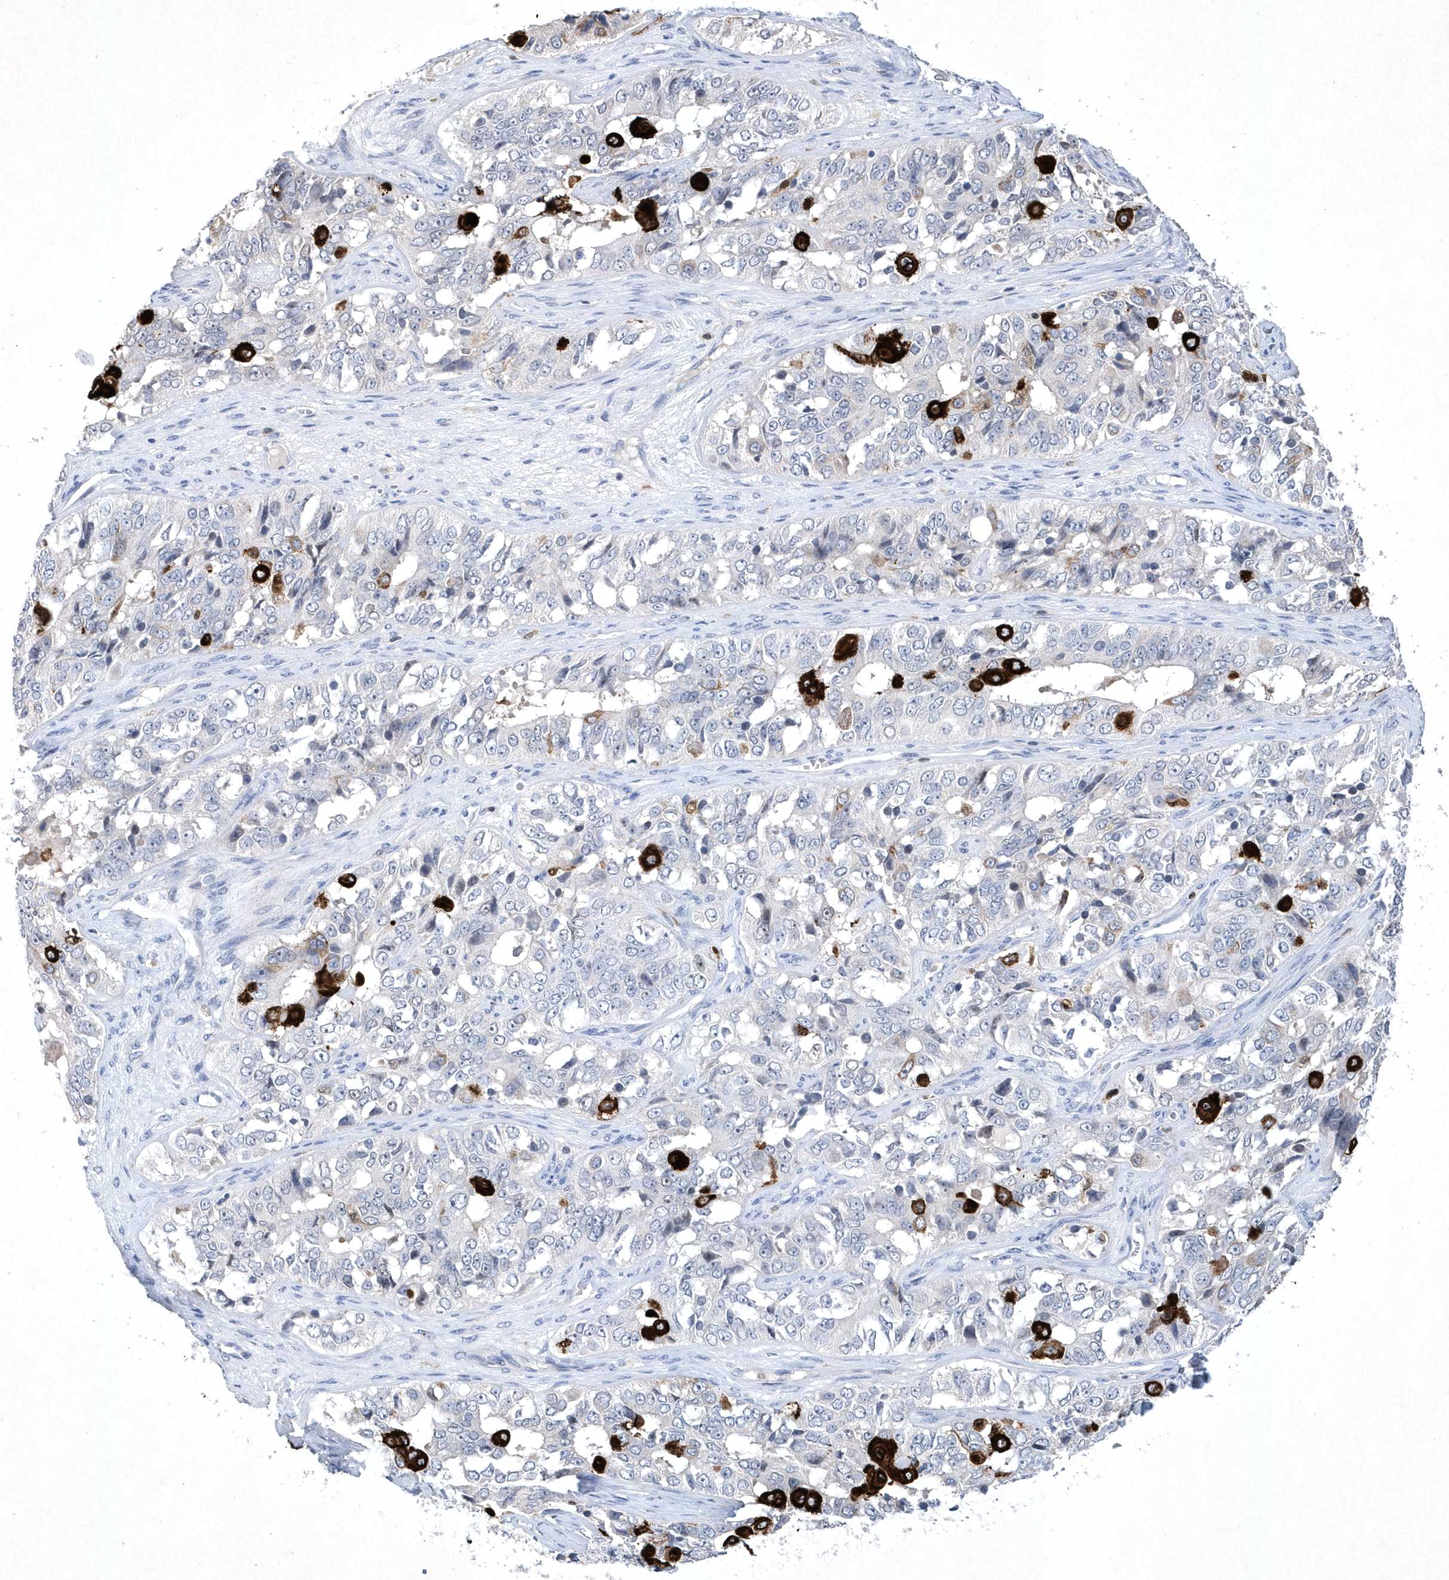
{"staining": {"intensity": "strong", "quantity": "<25%", "location": "cytoplasmic/membranous"}, "tissue": "ovarian cancer", "cell_type": "Tumor cells", "image_type": "cancer", "snomed": [{"axis": "morphology", "description": "Carcinoma, endometroid"}, {"axis": "topography", "description": "Ovary"}], "caption": "Protein staining by immunohistochemistry shows strong cytoplasmic/membranous positivity in approximately <25% of tumor cells in ovarian endometroid carcinoma.", "gene": "BHLHA15", "patient": {"sex": "female", "age": 51}}